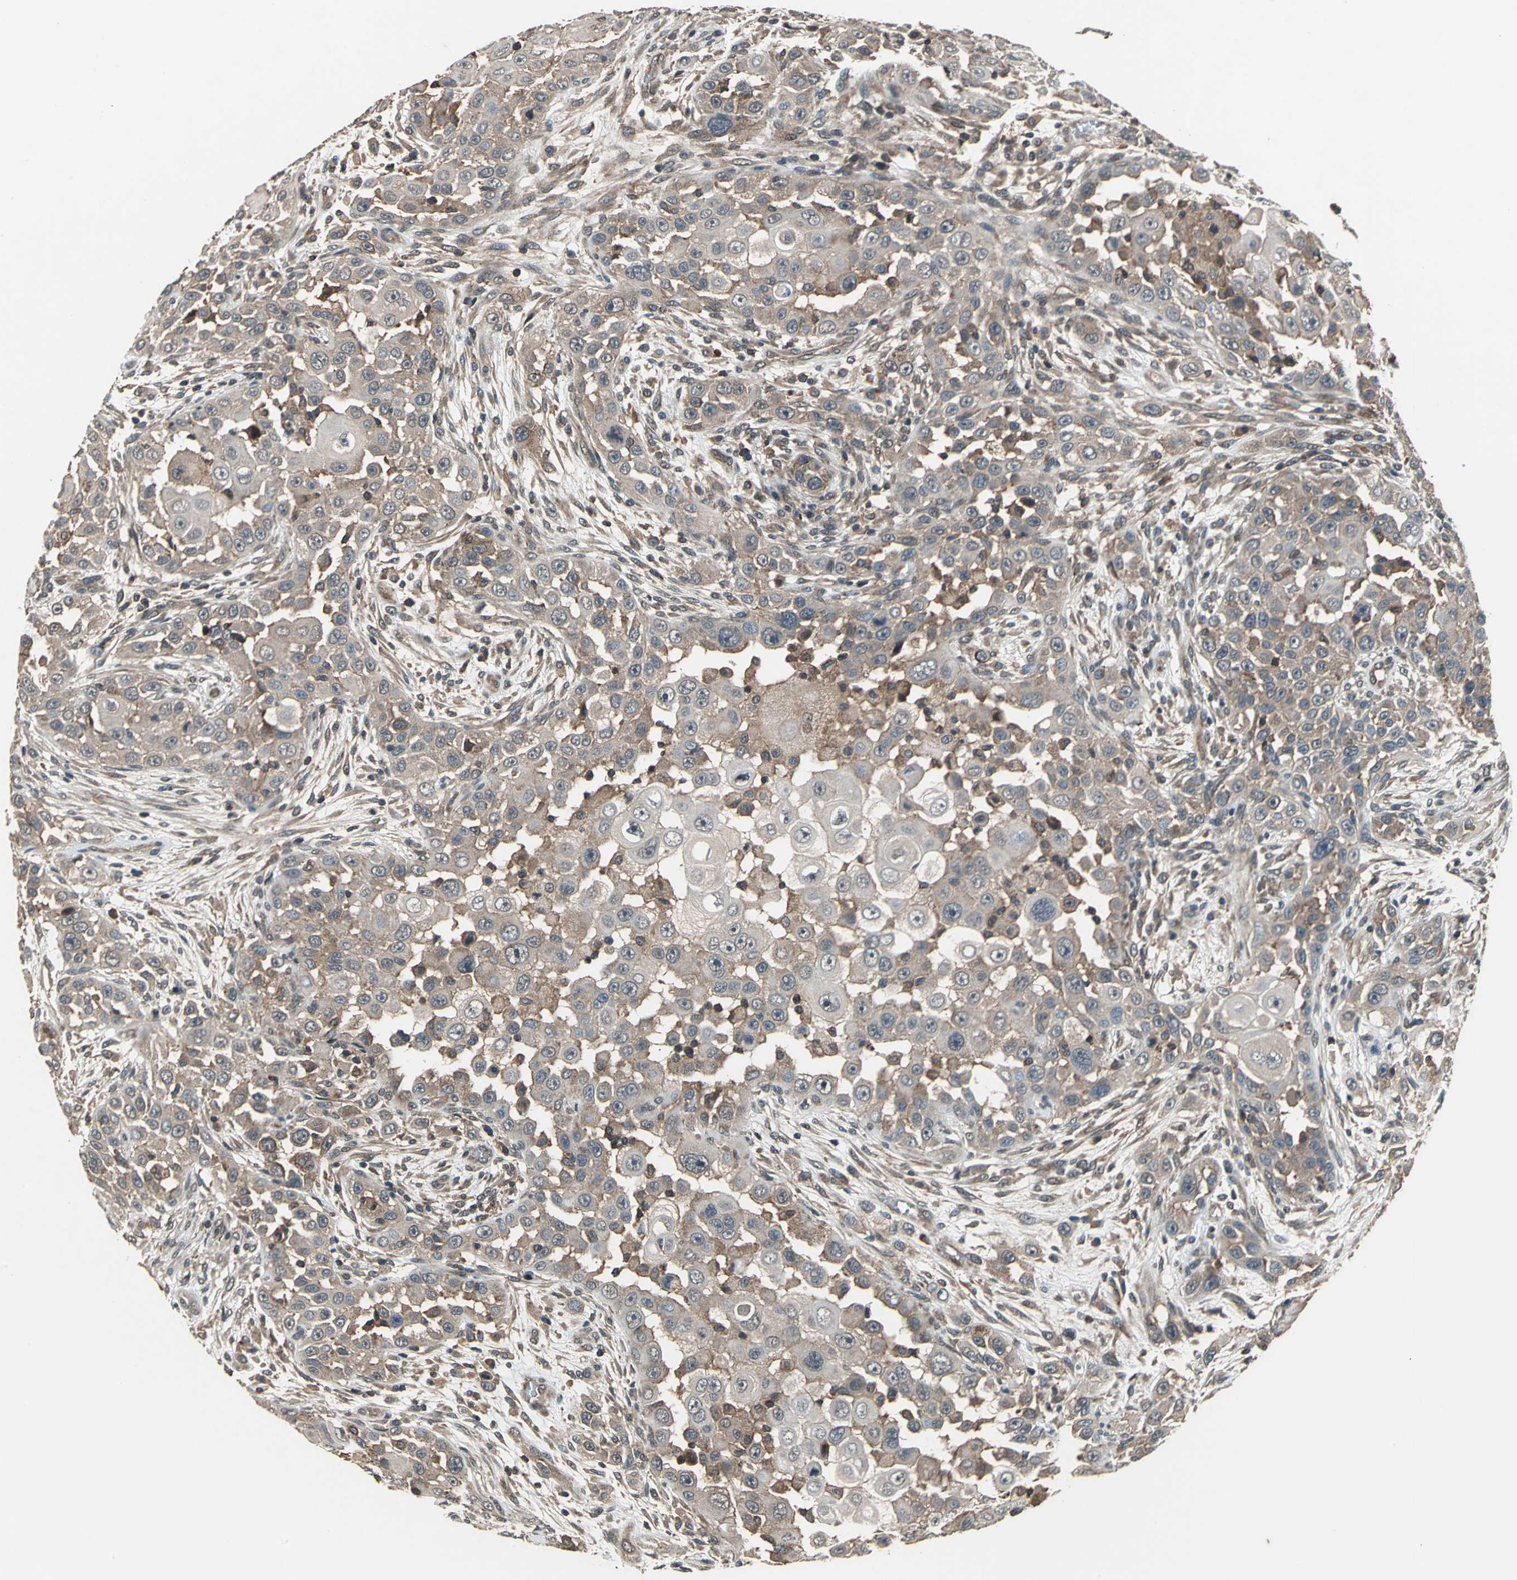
{"staining": {"intensity": "weak", "quantity": ">75%", "location": "cytoplasmic/membranous"}, "tissue": "head and neck cancer", "cell_type": "Tumor cells", "image_type": "cancer", "snomed": [{"axis": "morphology", "description": "Carcinoma, NOS"}, {"axis": "topography", "description": "Head-Neck"}], "caption": "The micrograph displays immunohistochemical staining of head and neck cancer (carcinoma). There is weak cytoplasmic/membranous expression is identified in about >75% of tumor cells.", "gene": "EIF2B2", "patient": {"sex": "male", "age": 87}}